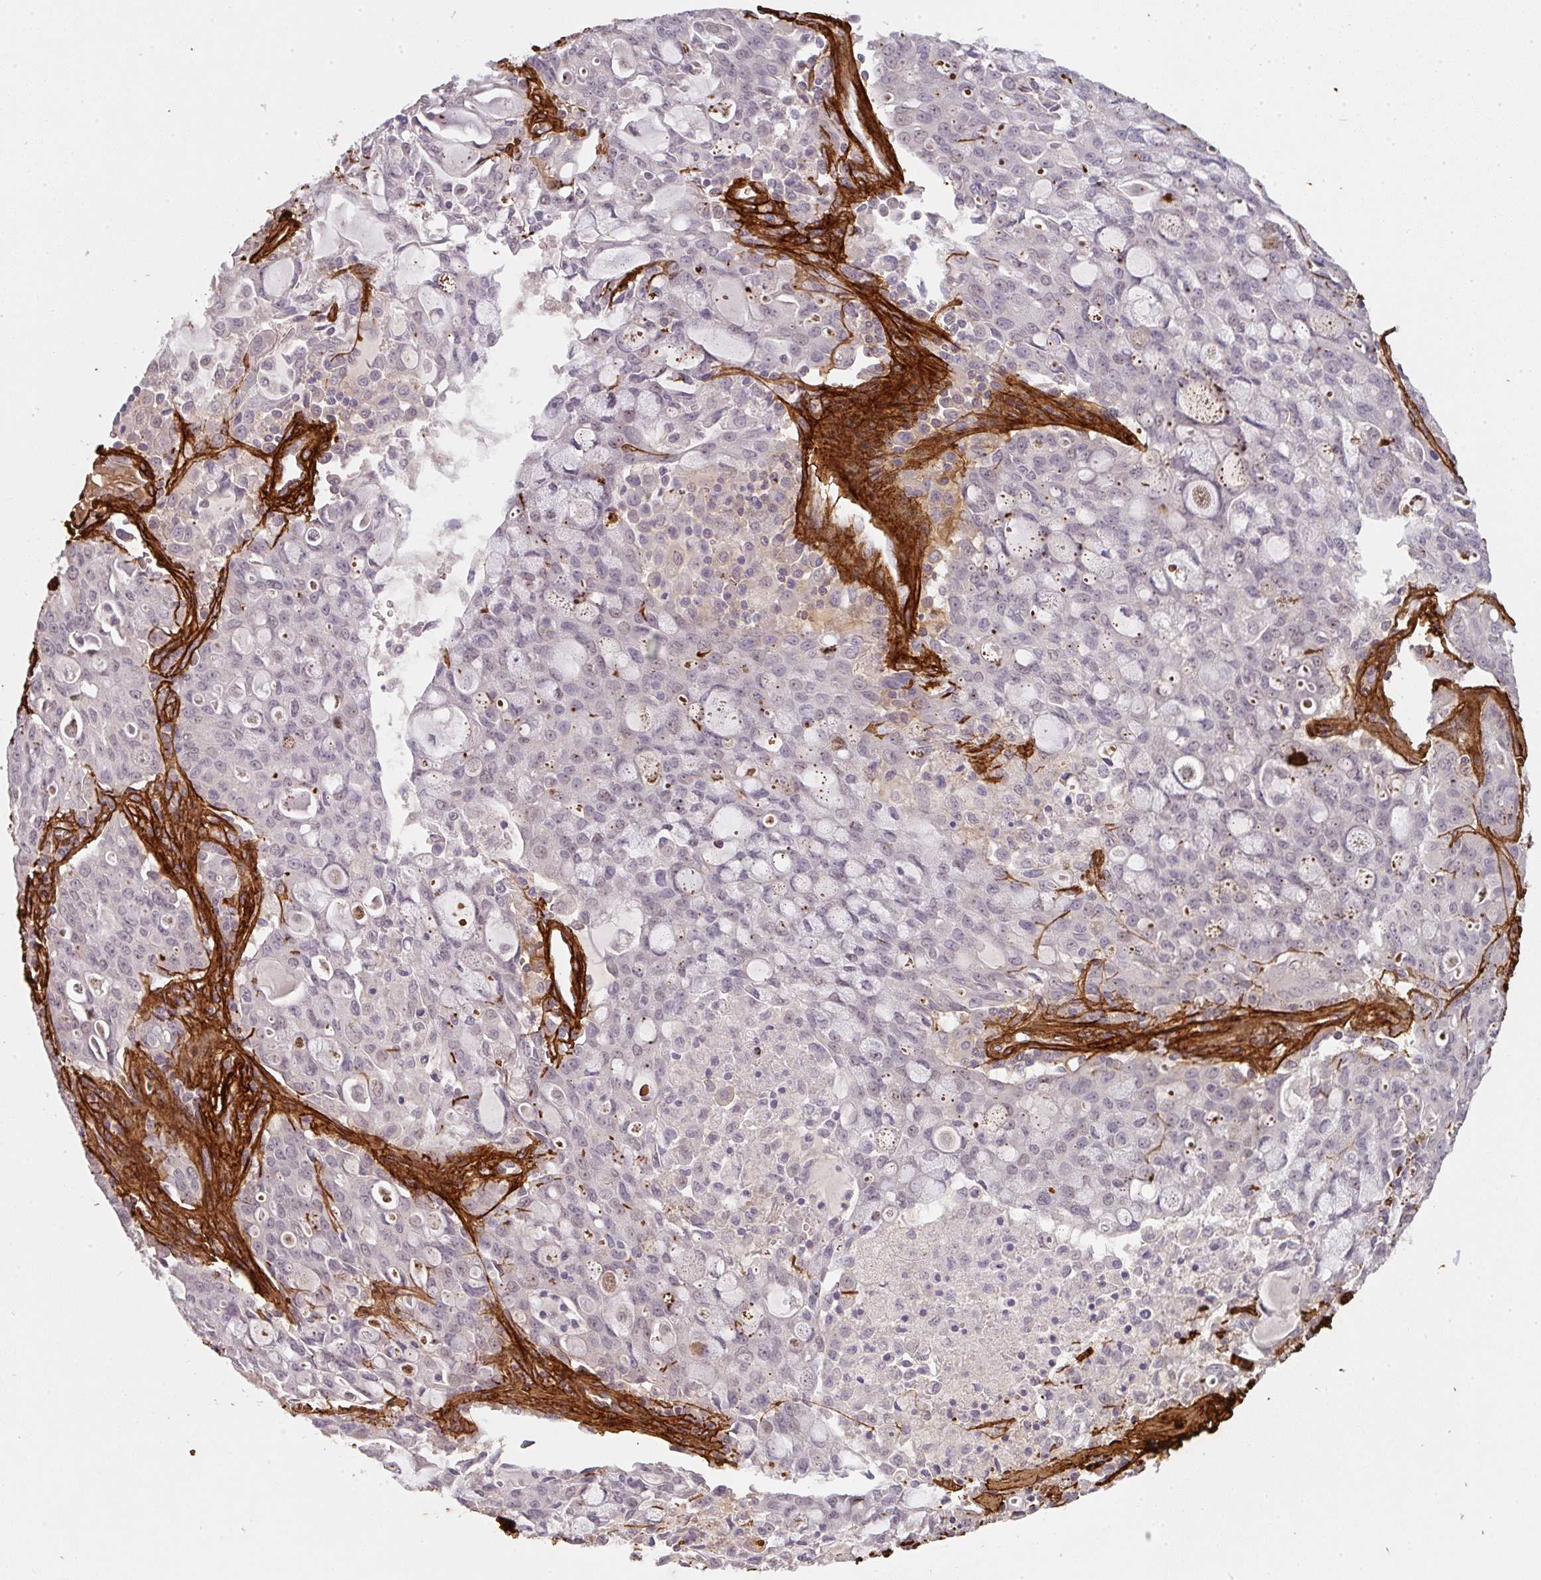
{"staining": {"intensity": "negative", "quantity": "none", "location": "none"}, "tissue": "lung cancer", "cell_type": "Tumor cells", "image_type": "cancer", "snomed": [{"axis": "morphology", "description": "Adenocarcinoma, NOS"}, {"axis": "topography", "description": "Lung"}], "caption": "The histopathology image demonstrates no staining of tumor cells in lung cancer (adenocarcinoma).", "gene": "COL3A1", "patient": {"sex": "female", "age": 44}}